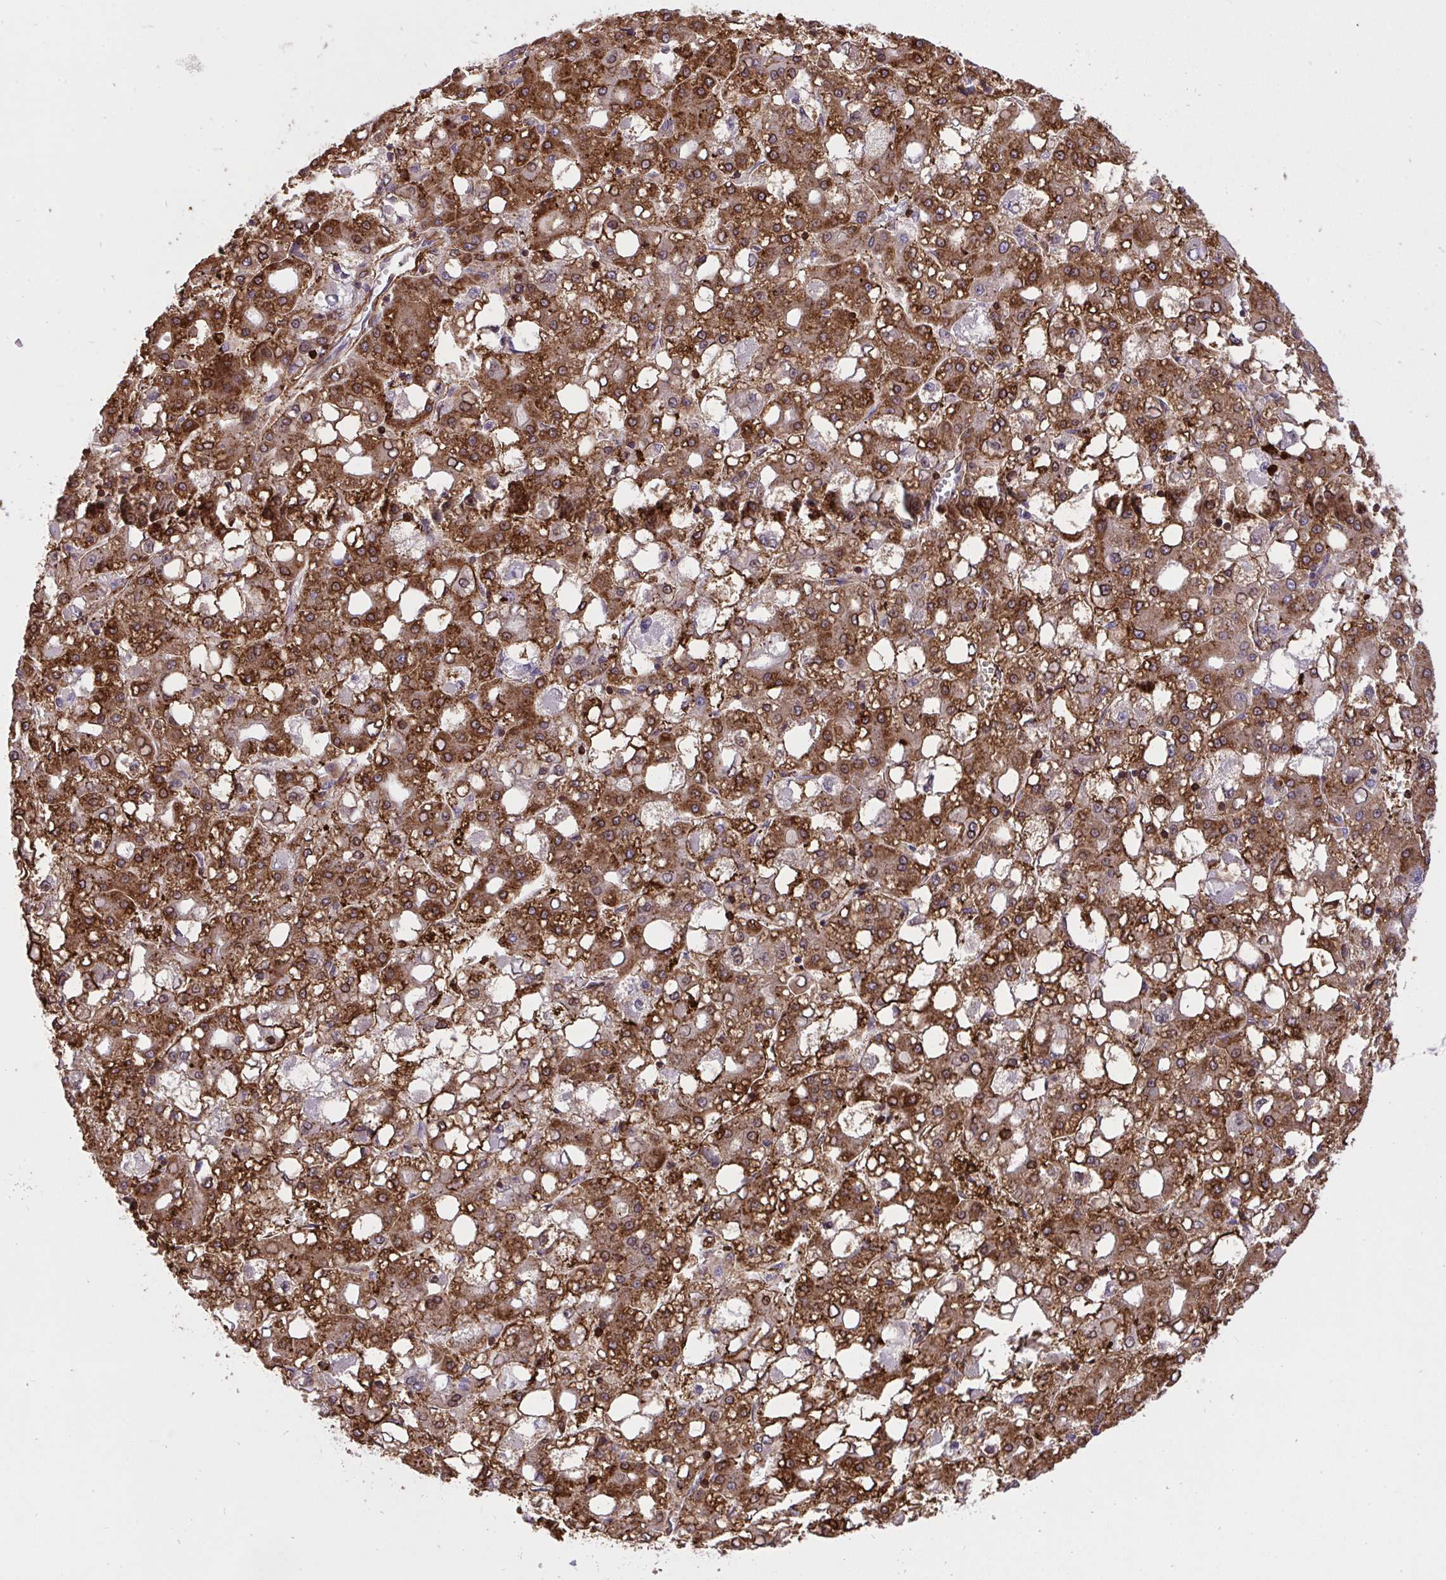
{"staining": {"intensity": "strong", "quantity": ">75%", "location": "cytoplasmic/membranous"}, "tissue": "liver cancer", "cell_type": "Tumor cells", "image_type": "cancer", "snomed": [{"axis": "morphology", "description": "Carcinoma, Hepatocellular, NOS"}, {"axis": "topography", "description": "Liver"}], "caption": "The micrograph displays immunohistochemical staining of liver hepatocellular carcinoma. There is strong cytoplasmic/membranous staining is appreciated in approximately >75% of tumor cells.", "gene": "ERI1", "patient": {"sex": "male", "age": 65}}